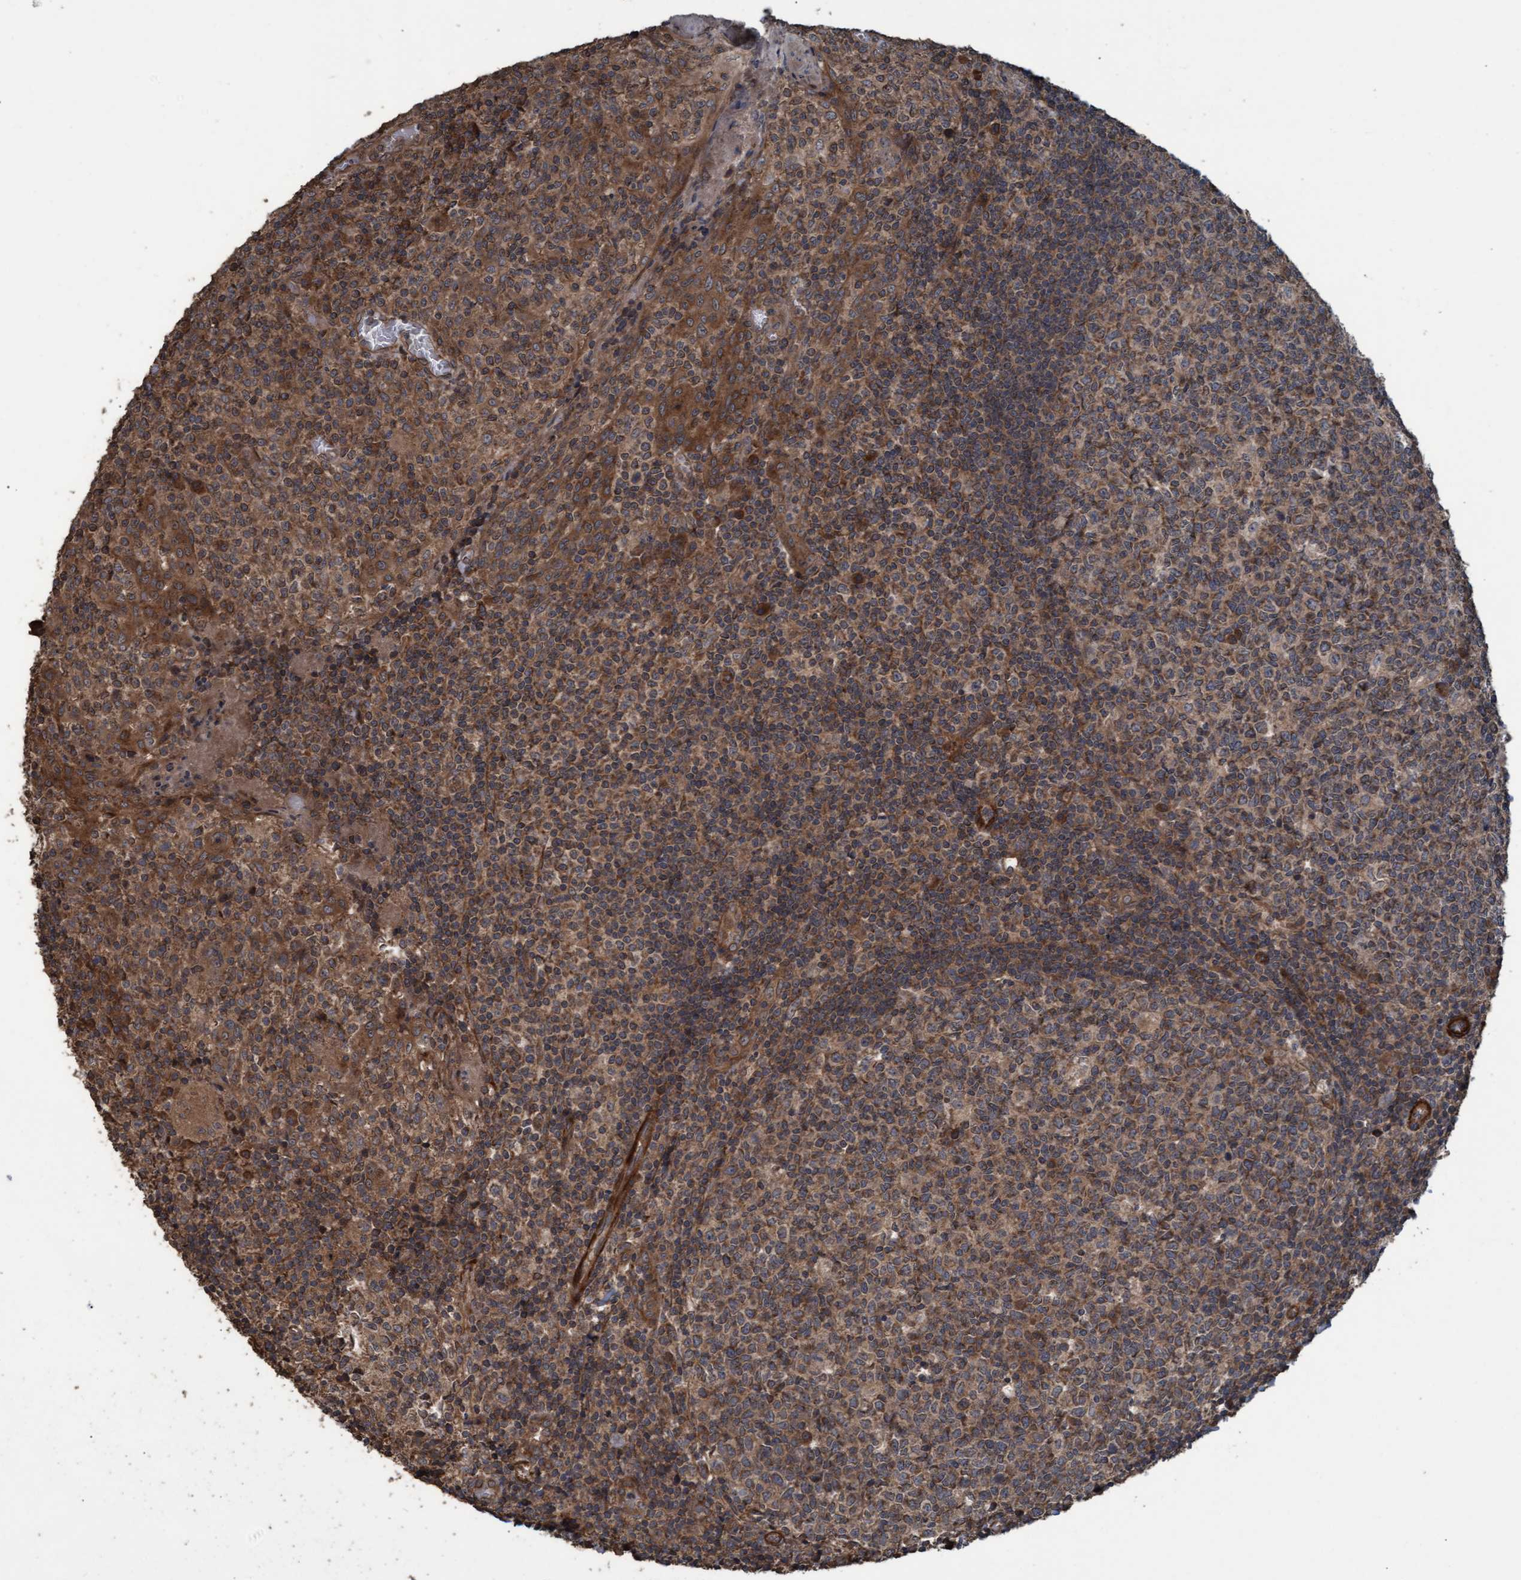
{"staining": {"intensity": "moderate", "quantity": ">75%", "location": "cytoplasmic/membranous"}, "tissue": "tonsil", "cell_type": "Germinal center cells", "image_type": "normal", "snomed": [{"axis": "morphology", "description": "Normal tissue, NOS"}, {"axis": "topography", "description": "Tonsil"}], "caption": "The histopathology image exhibits a brown stain indicating the presence of a protein in the cytoplasmic/membranous of germinal center cells in tonsil.", "gene": "GGT6", "patient": {"sex": "female", "age": 19}}